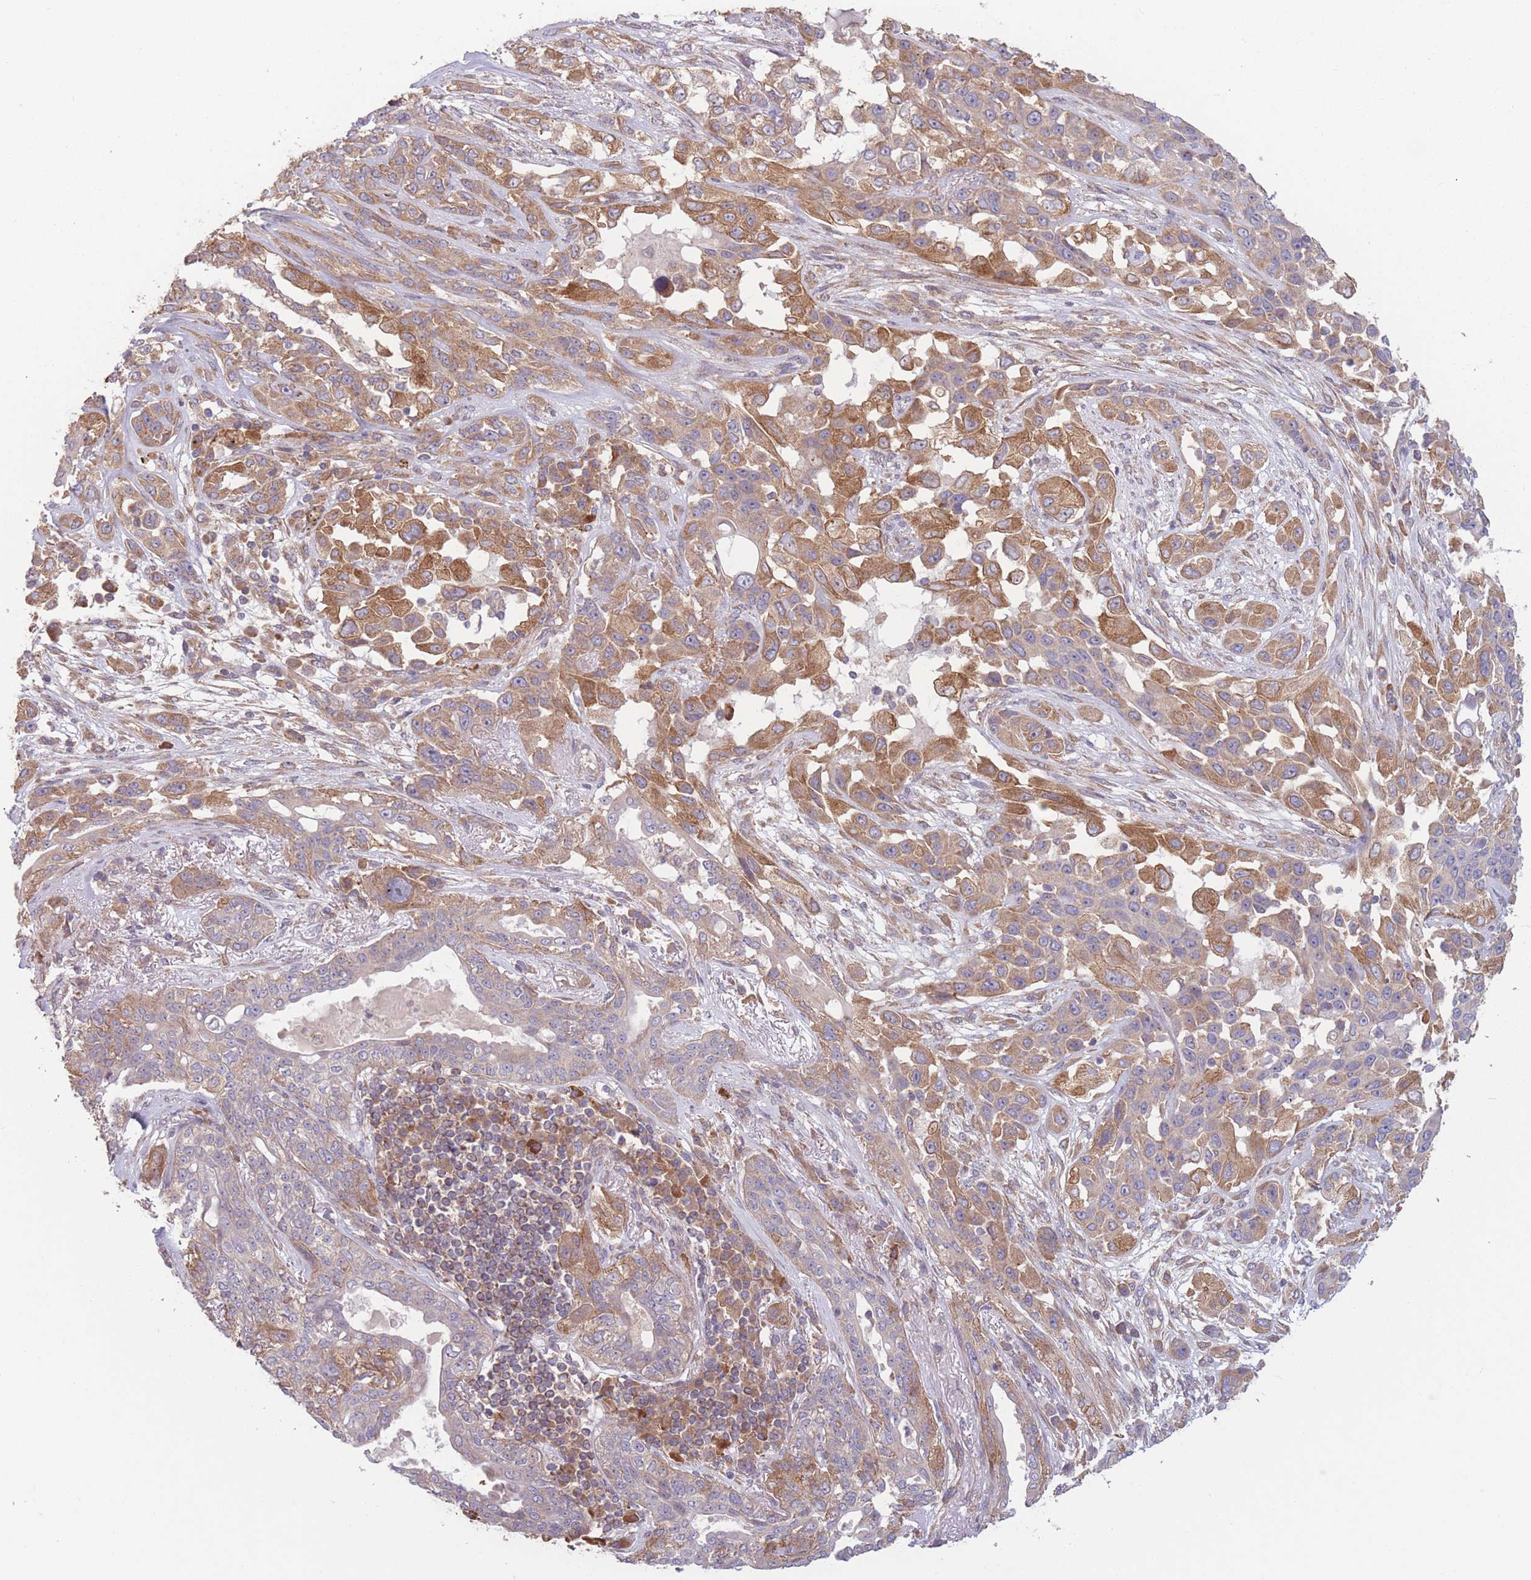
{"staining": {"intensity": "moderate", "quantity": ">75%", "location": "cytoplasmic/membranous"}, "tissue": "lung cancer", "cell_type": "Tumor cells", "image_type": "cancer", "snomed": [{"axis": "morphology", "description": "Squamous cell carcinoma, NOS"}, {"axis": "topography", "description": "Lung"}], "caption": "About >75% of tumor cells in human lung cancer reveal moderate cytoplasmic/membranous protein staining as visualized by brown immunohistochemical staining.", "gene": "WASHC2A", "patient": {"sex": "female", "age": 70}}